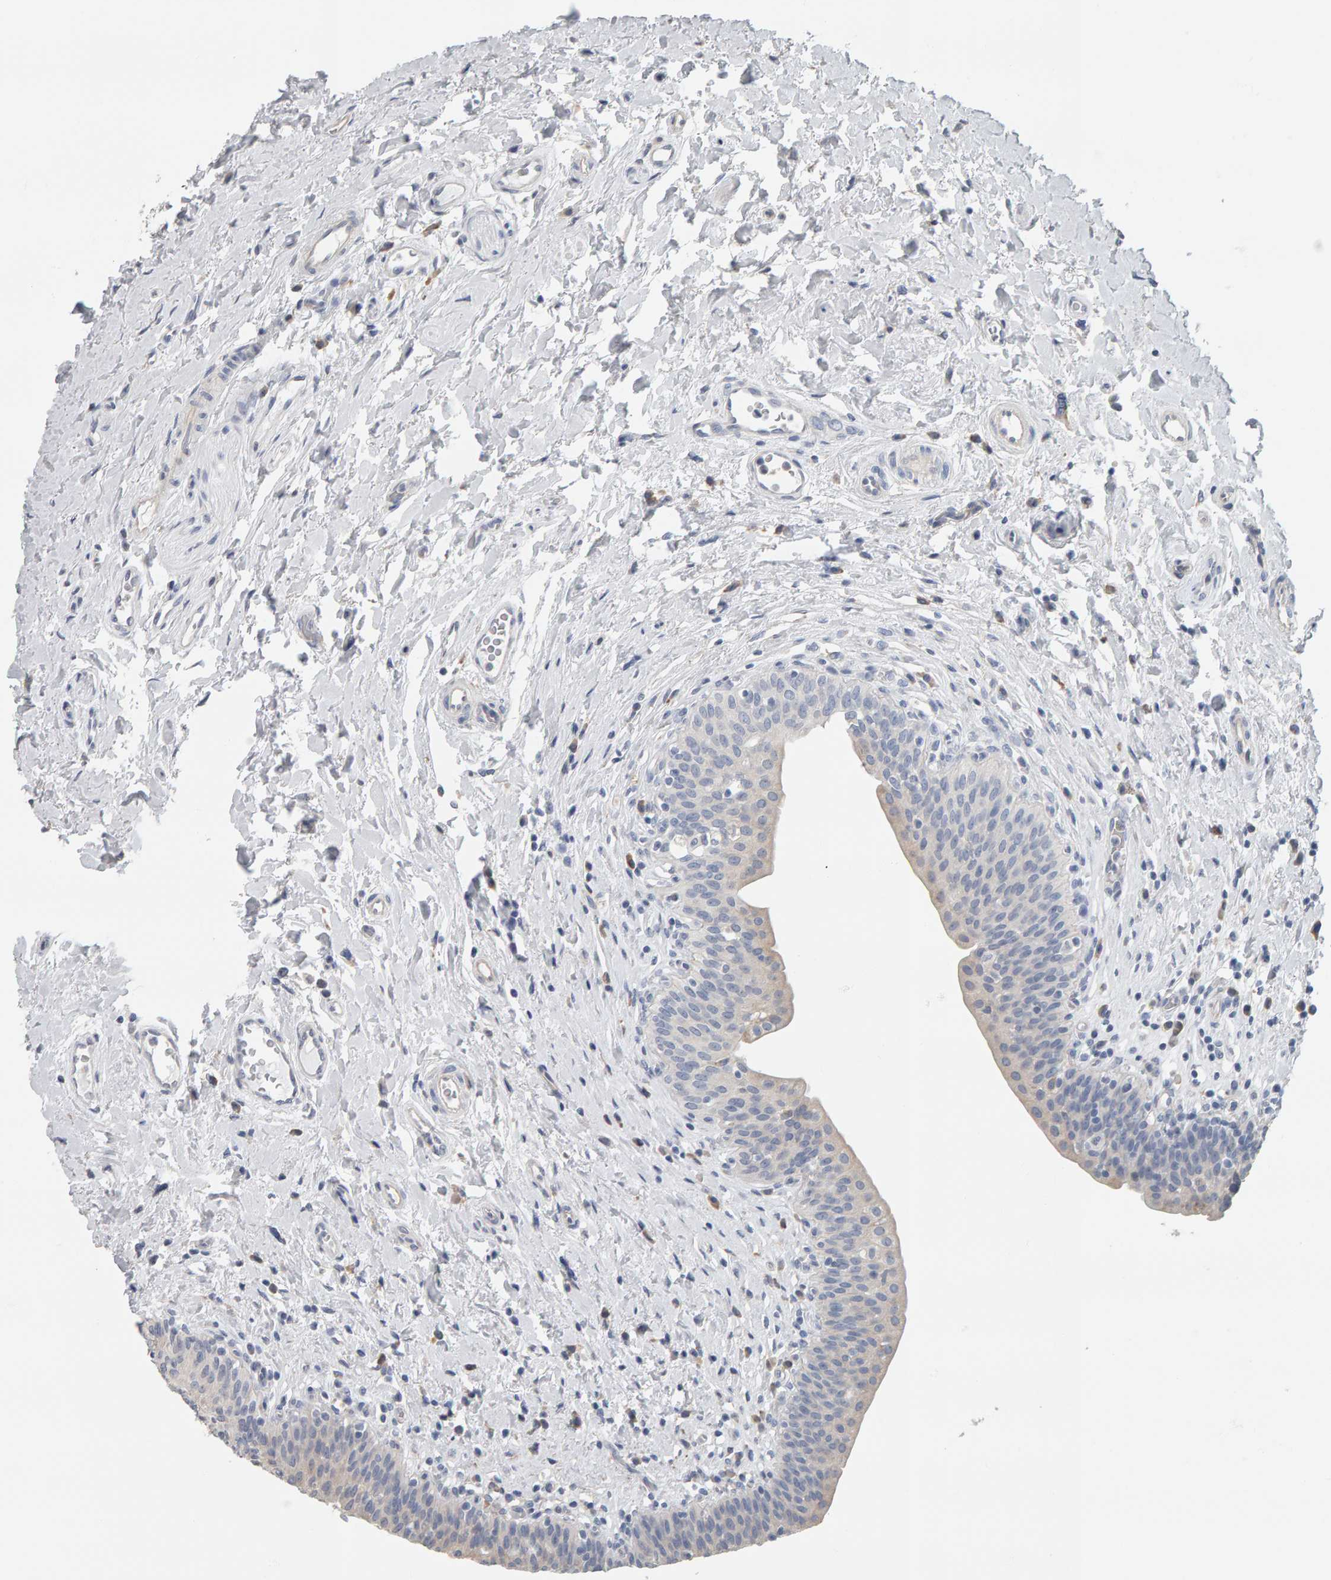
{"staining": {"intensity": "negative", "quantity": "none", "location": "none"}, "tissue": "urinary bladder", "cell_type": "Urothelial cells", "image_type": "normal", "snomed": [{"axis": "morphology", "description": "Normal tissue, NOS"}, {"axis": "topography", "description": "Urinary bladder"}], "caption": "This is an immunohistochemistry image of benign urinary bladder. There is no expression in urothelial cells.", "gene": "ADHFE1", "patient": {"sex": "male", "age": 83}}